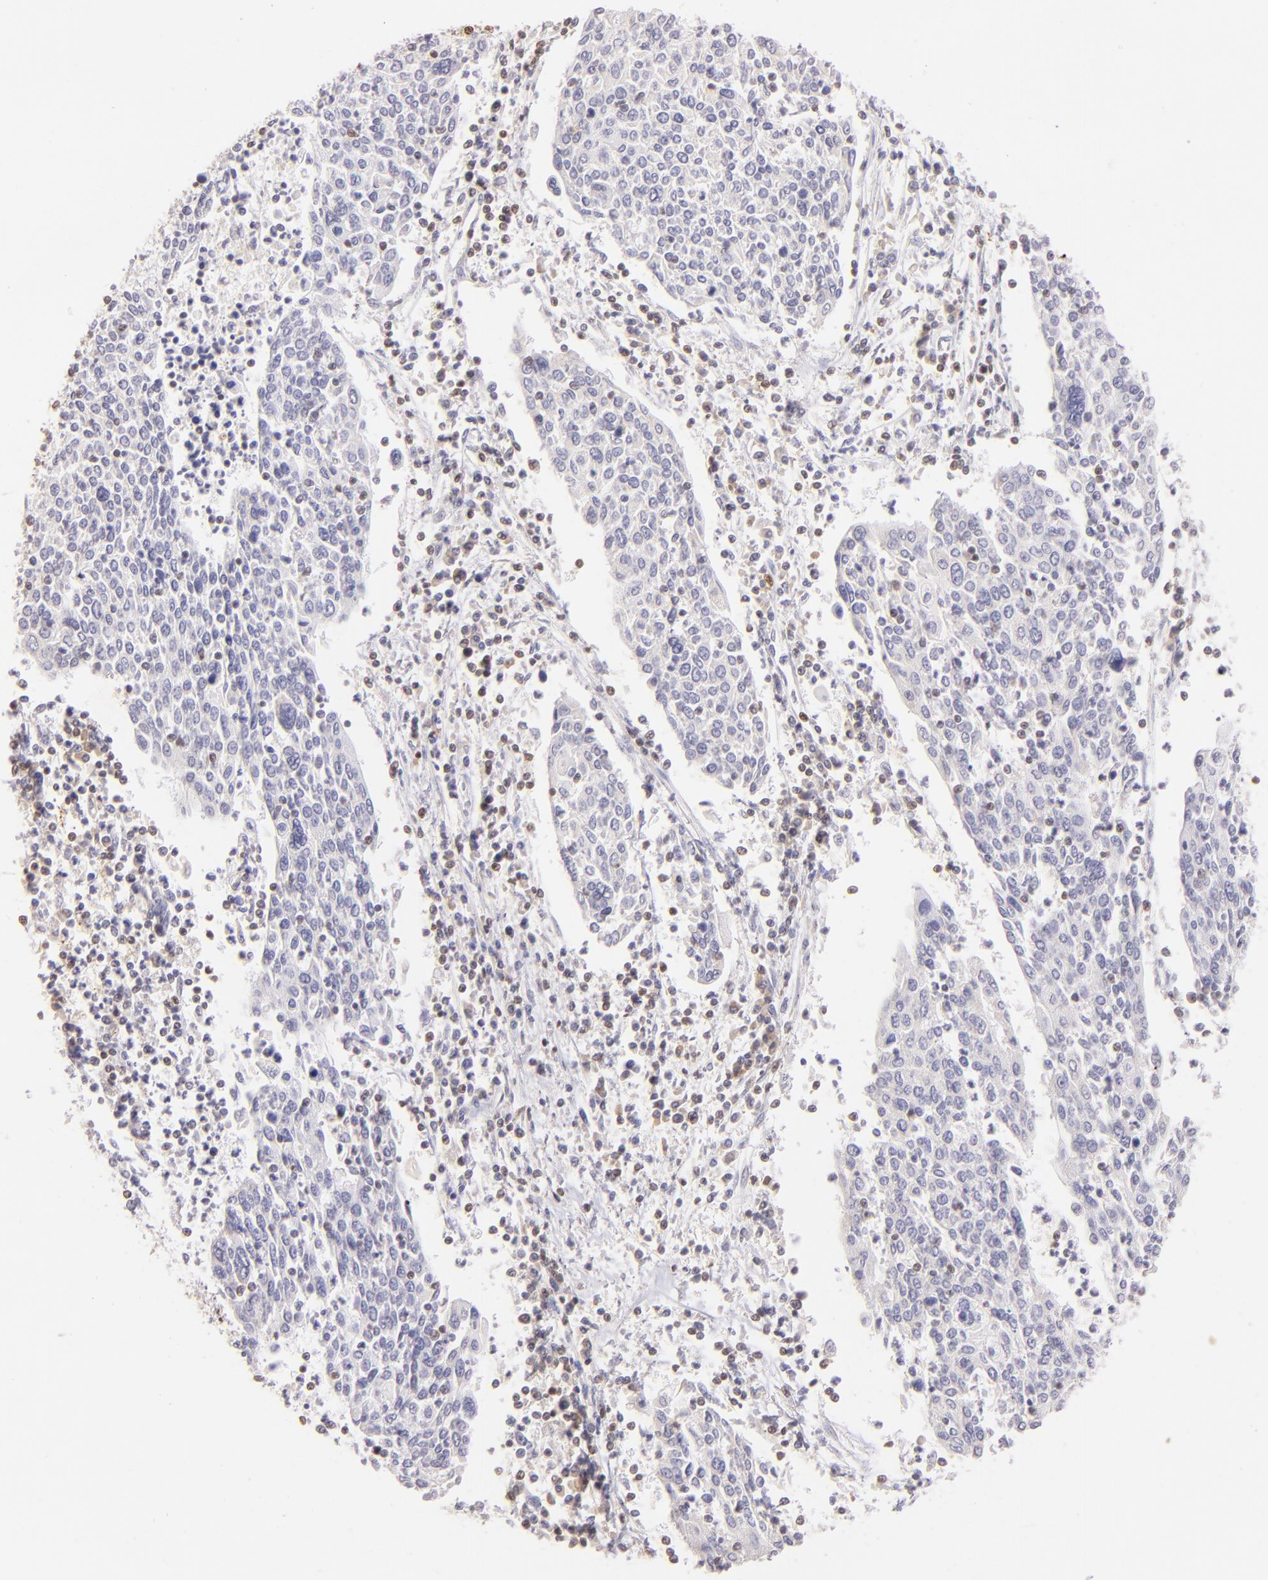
{"staining": {"intensity": "negative", "quantity": "none", "location": "none"}, "tissue": "cervical cancer", "cell_type": "Tumor cells", "image_type": "cancer", "snomed": [{"axis": "morphology", "description": "Squamous cell carcinoma, NOS"}, {"axis": "topography", "description": "Cervix"}], "caption": "A histopathology image of cervical cancer (squamous cell carcinoma) stained for a protein displays no brown staining in tumor cells.", "gene": "ZAP70", "patient": {"sex": "female", "age": 40}}